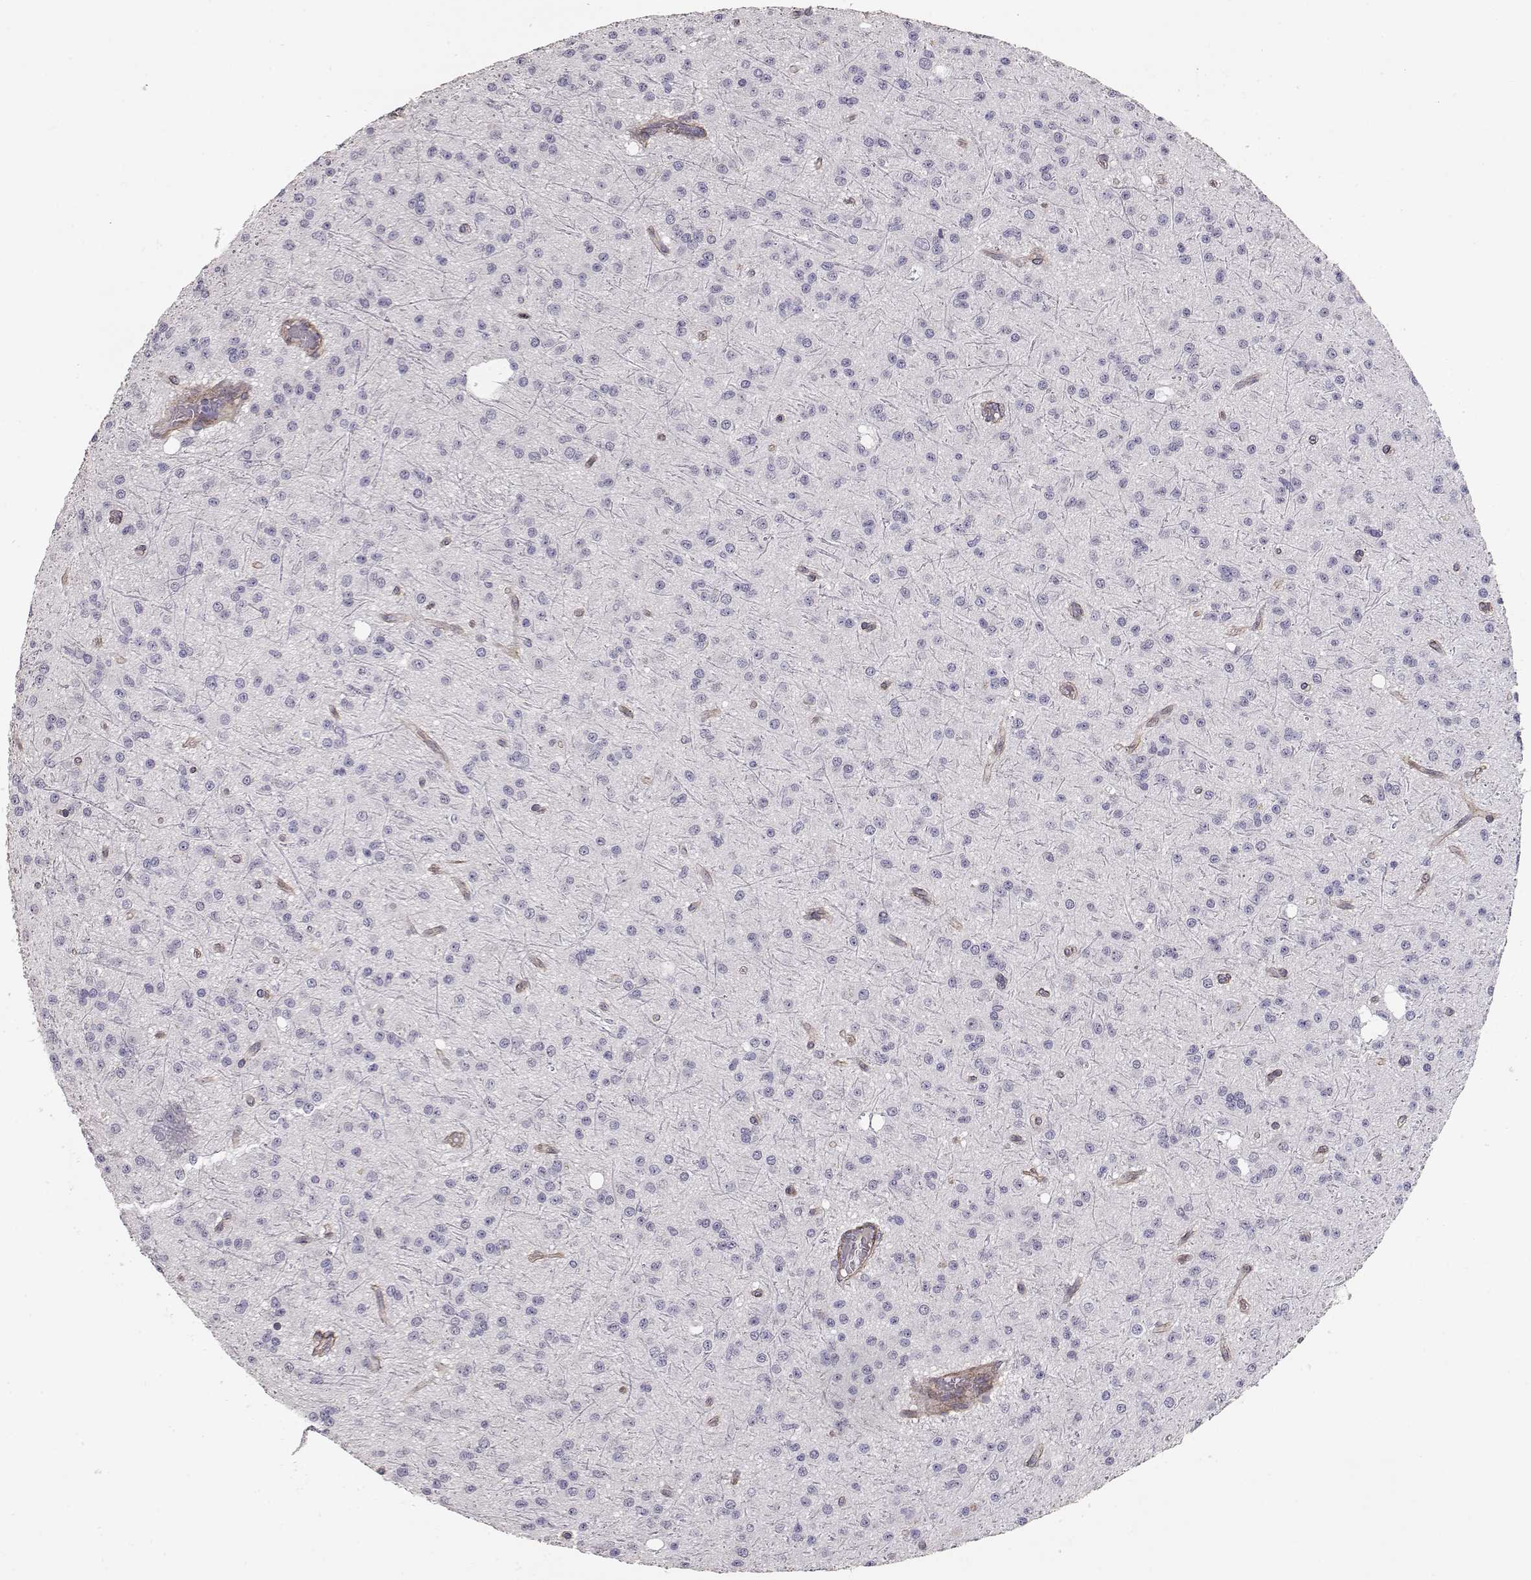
{"staining": {"intensity": "negative", "quantity": "none", "location": "none"}, "tissue": "glioma", "cell_type": "Tumor cells", "image_type": "cancer", "snomed": [{"axis": "morphology", "description": "Glioma, malignant, Low grade"}, {"axis": "topography", "description": "Brain"}], "caption": "Immunohistochemistry (IHC) photomicrograph of neoplastic tissue: glioma stained with DAB displays no significant protein expression in tumor cells.", "gene": "LAMC1", "patient": {"sex": "male", "age": 27}}